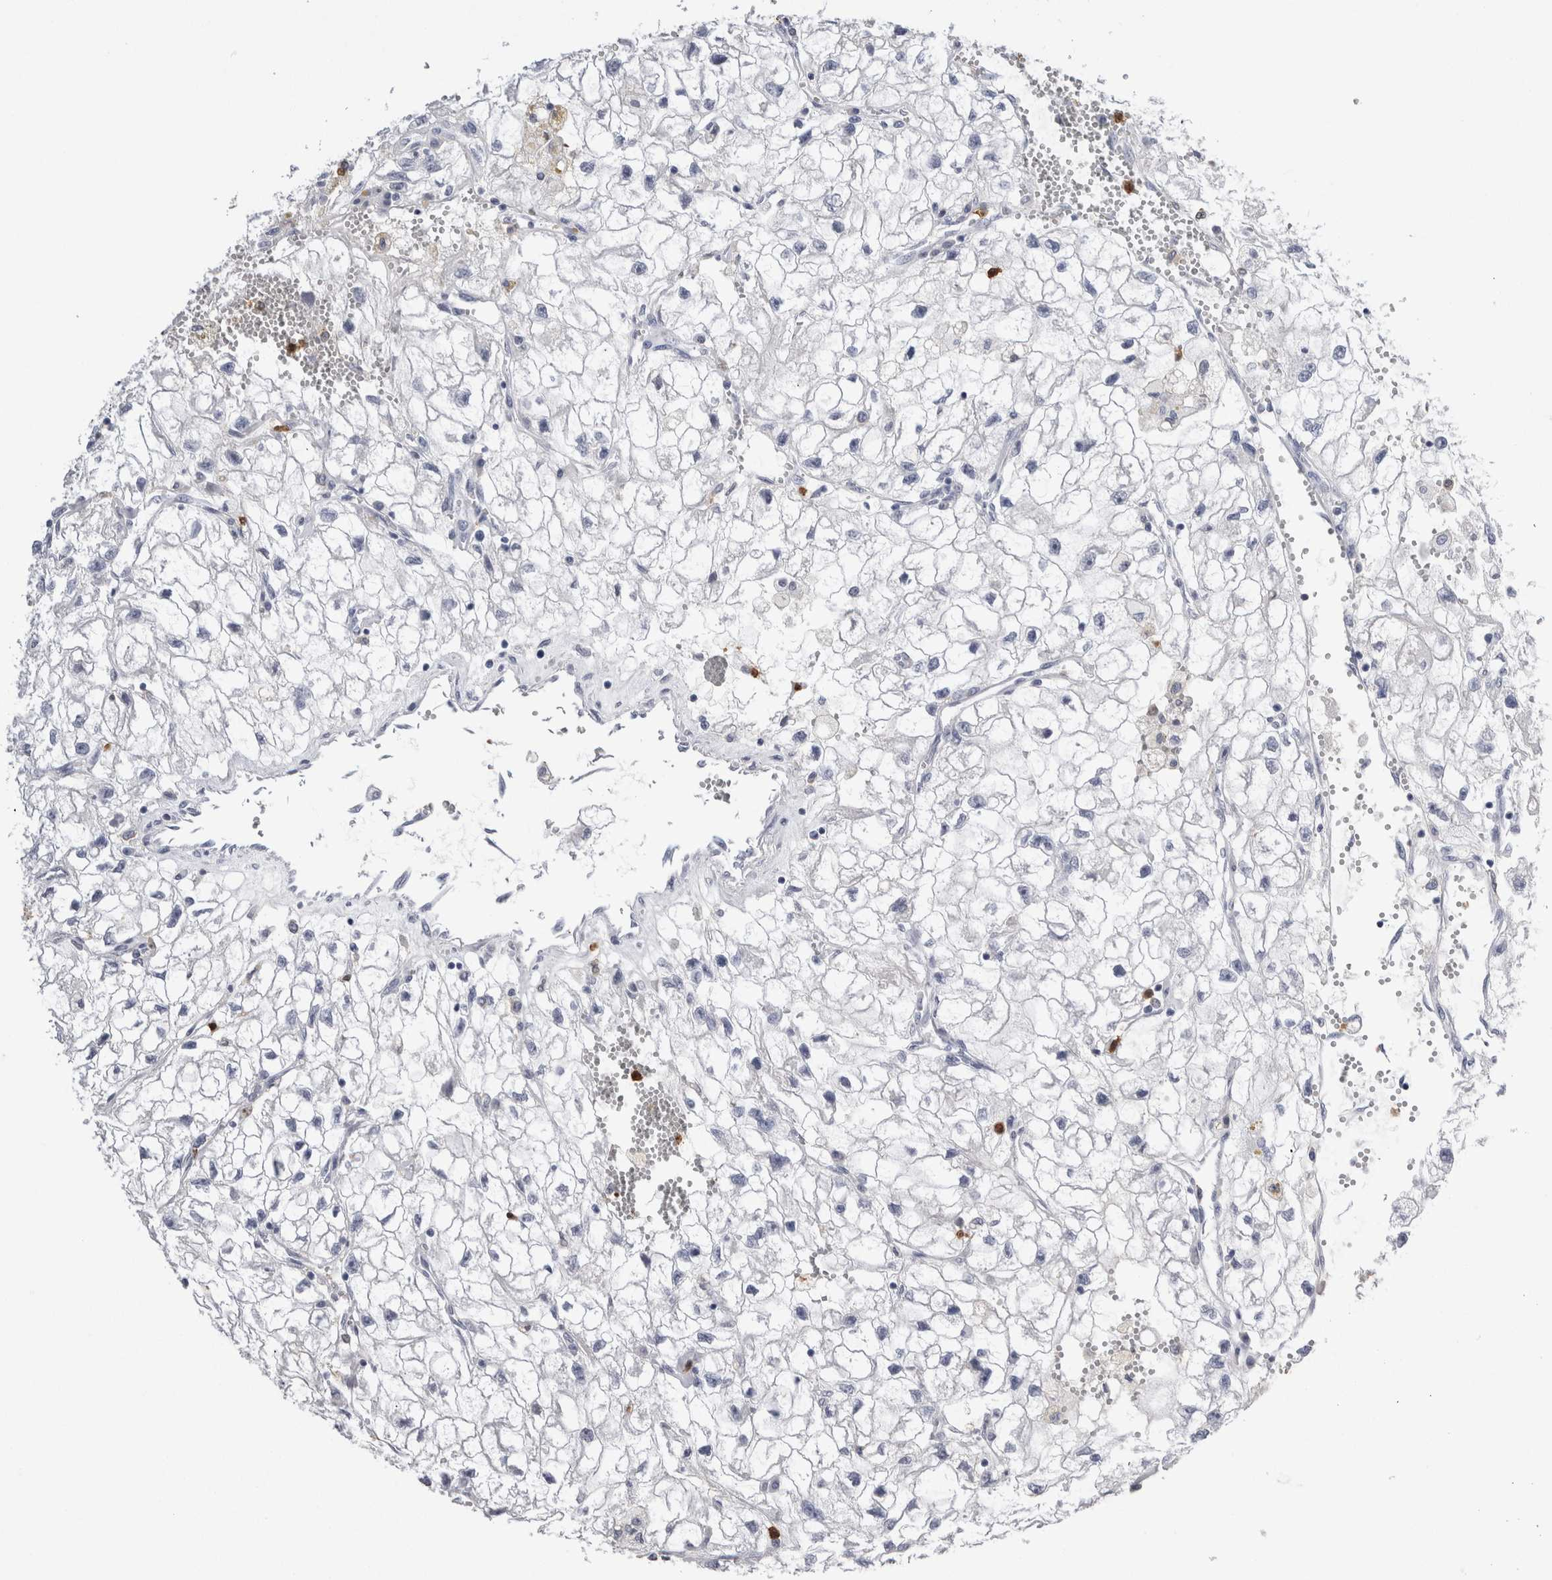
{"staining": {"intensity": "negative", "quantity": "none", "location": "none"}, "tissue": "renal cancer", "cell_type": "Tumor cells", "image_type": "cancer", "snomed": [{"axis": "morphology", "description": "Adenocarcinoma, NOS"}, {"axis": "topography", "description": "Kidney"}], "caption": "This is an immunohistochemistry photomicrograph of renal cancer (adenocarcinoma). There is no staining in tumor cells.", "gene": "S100A12", "patient": {"sex": "female", "age": 70}}